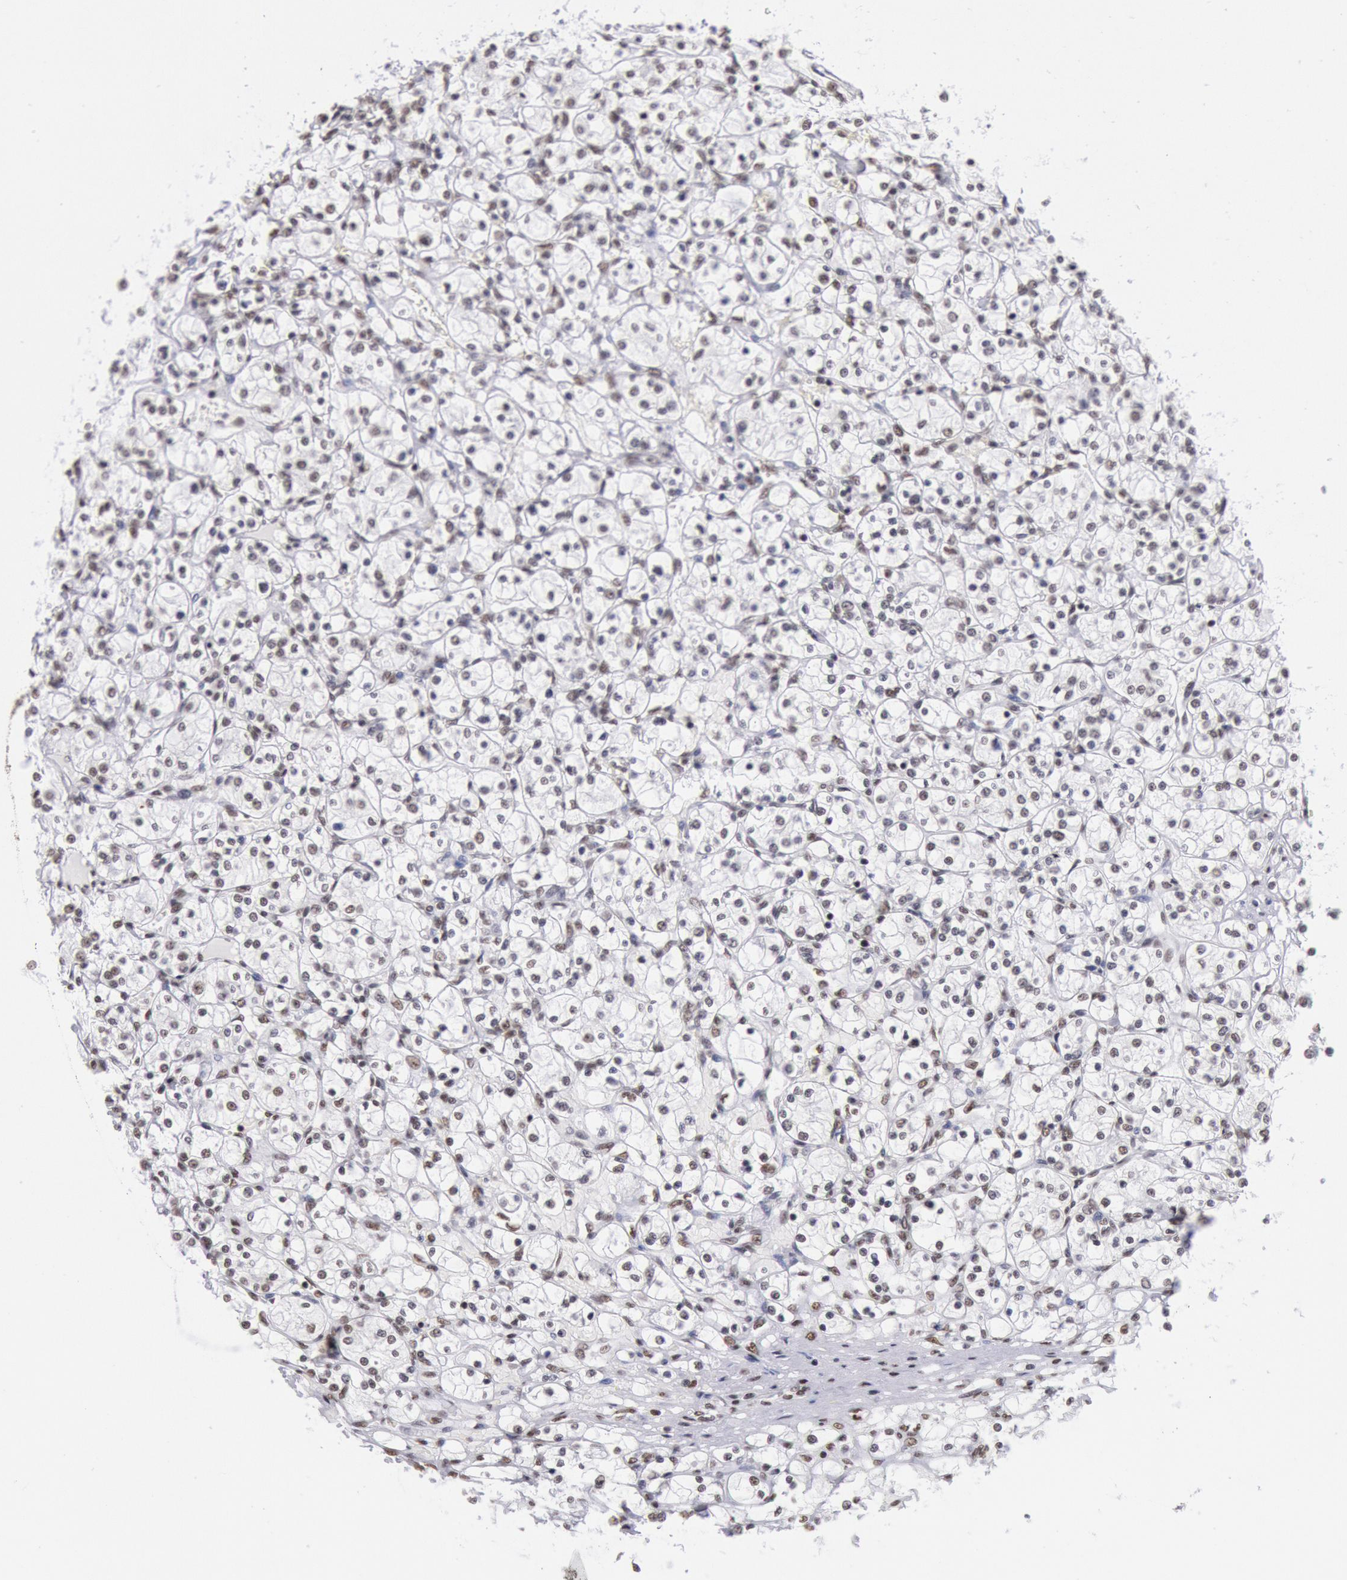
{"staining": {"intensity": "weak", "quantity": "<25%", "location": "nuclear"}, "tissue": "renal cancer", "cell_type": "Tumor cells", "image_type": "cancer", "snomed": [{"axis": "morphology", "description": "Adenocarcinoma, NOS"}, {"axis": "topography", "description": "Kidney"}], "caption": "This micrograph is of adenocarcinoma (renal) stained with IHC to label a protein in brown with the nuclei are counter-stained blue. There is no staining in tumor cells.", "gene": "SNRPD3", "patient": {"sex": "male", "age": 61}}